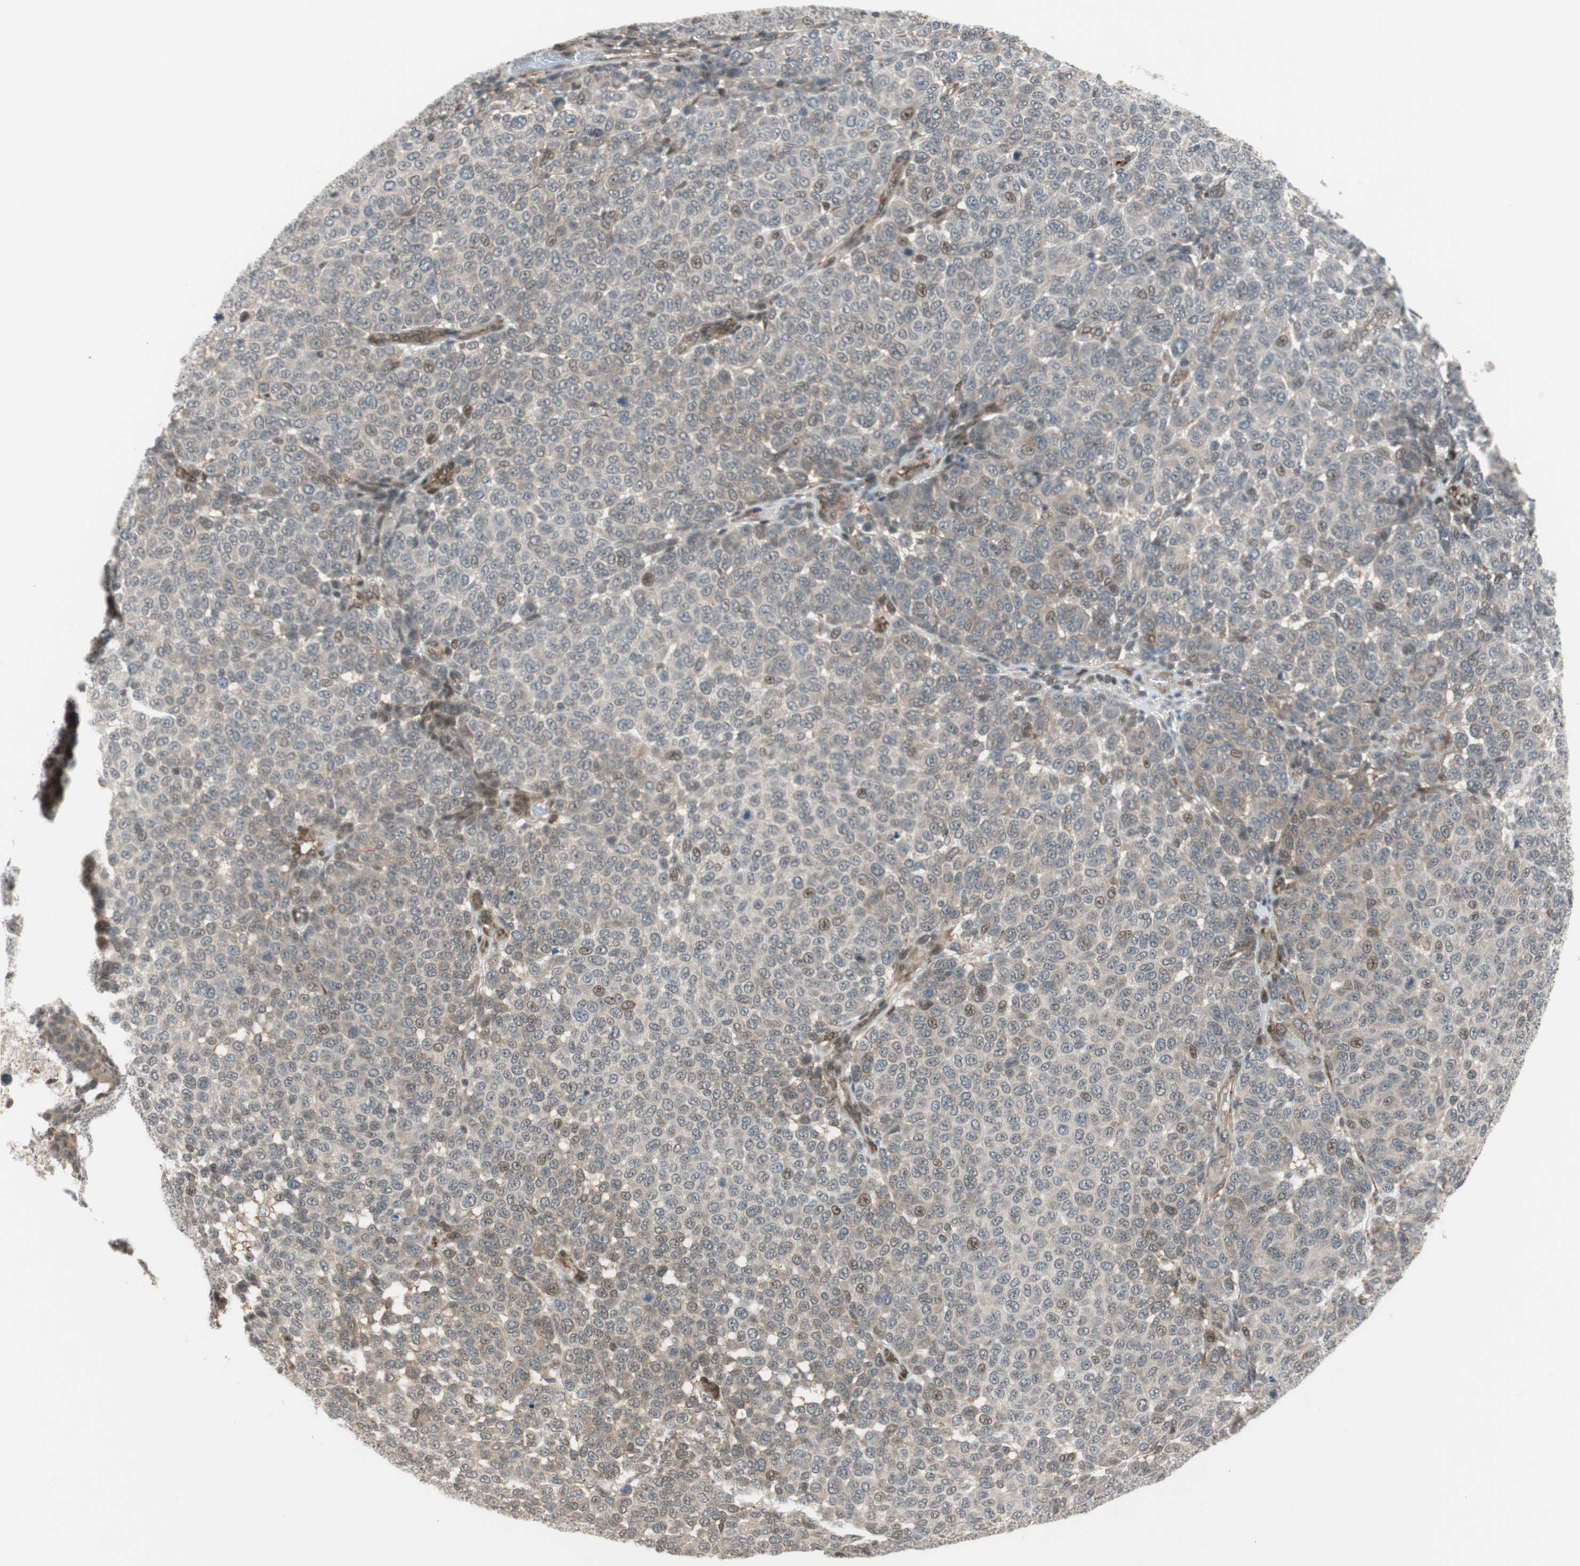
{"staining": {"intensity": "weak", "quantity": "<25%", "location": "nuclear"}, "tissue": "melanoma", "cell_type": "Tumor cells", "image_type": "cancer", "snomed": [{"axis": "morphology", "description": "Malignant melanoma, NOS"}, {"axis": "topography", "description": "Skin"}], "caption": "This is an immunohistochemistry micrograph of malignant melanoma. There is no staining in tumor cells.", "gene": "ZNF512B", "patient": {"sex": "male", "age": 59}}